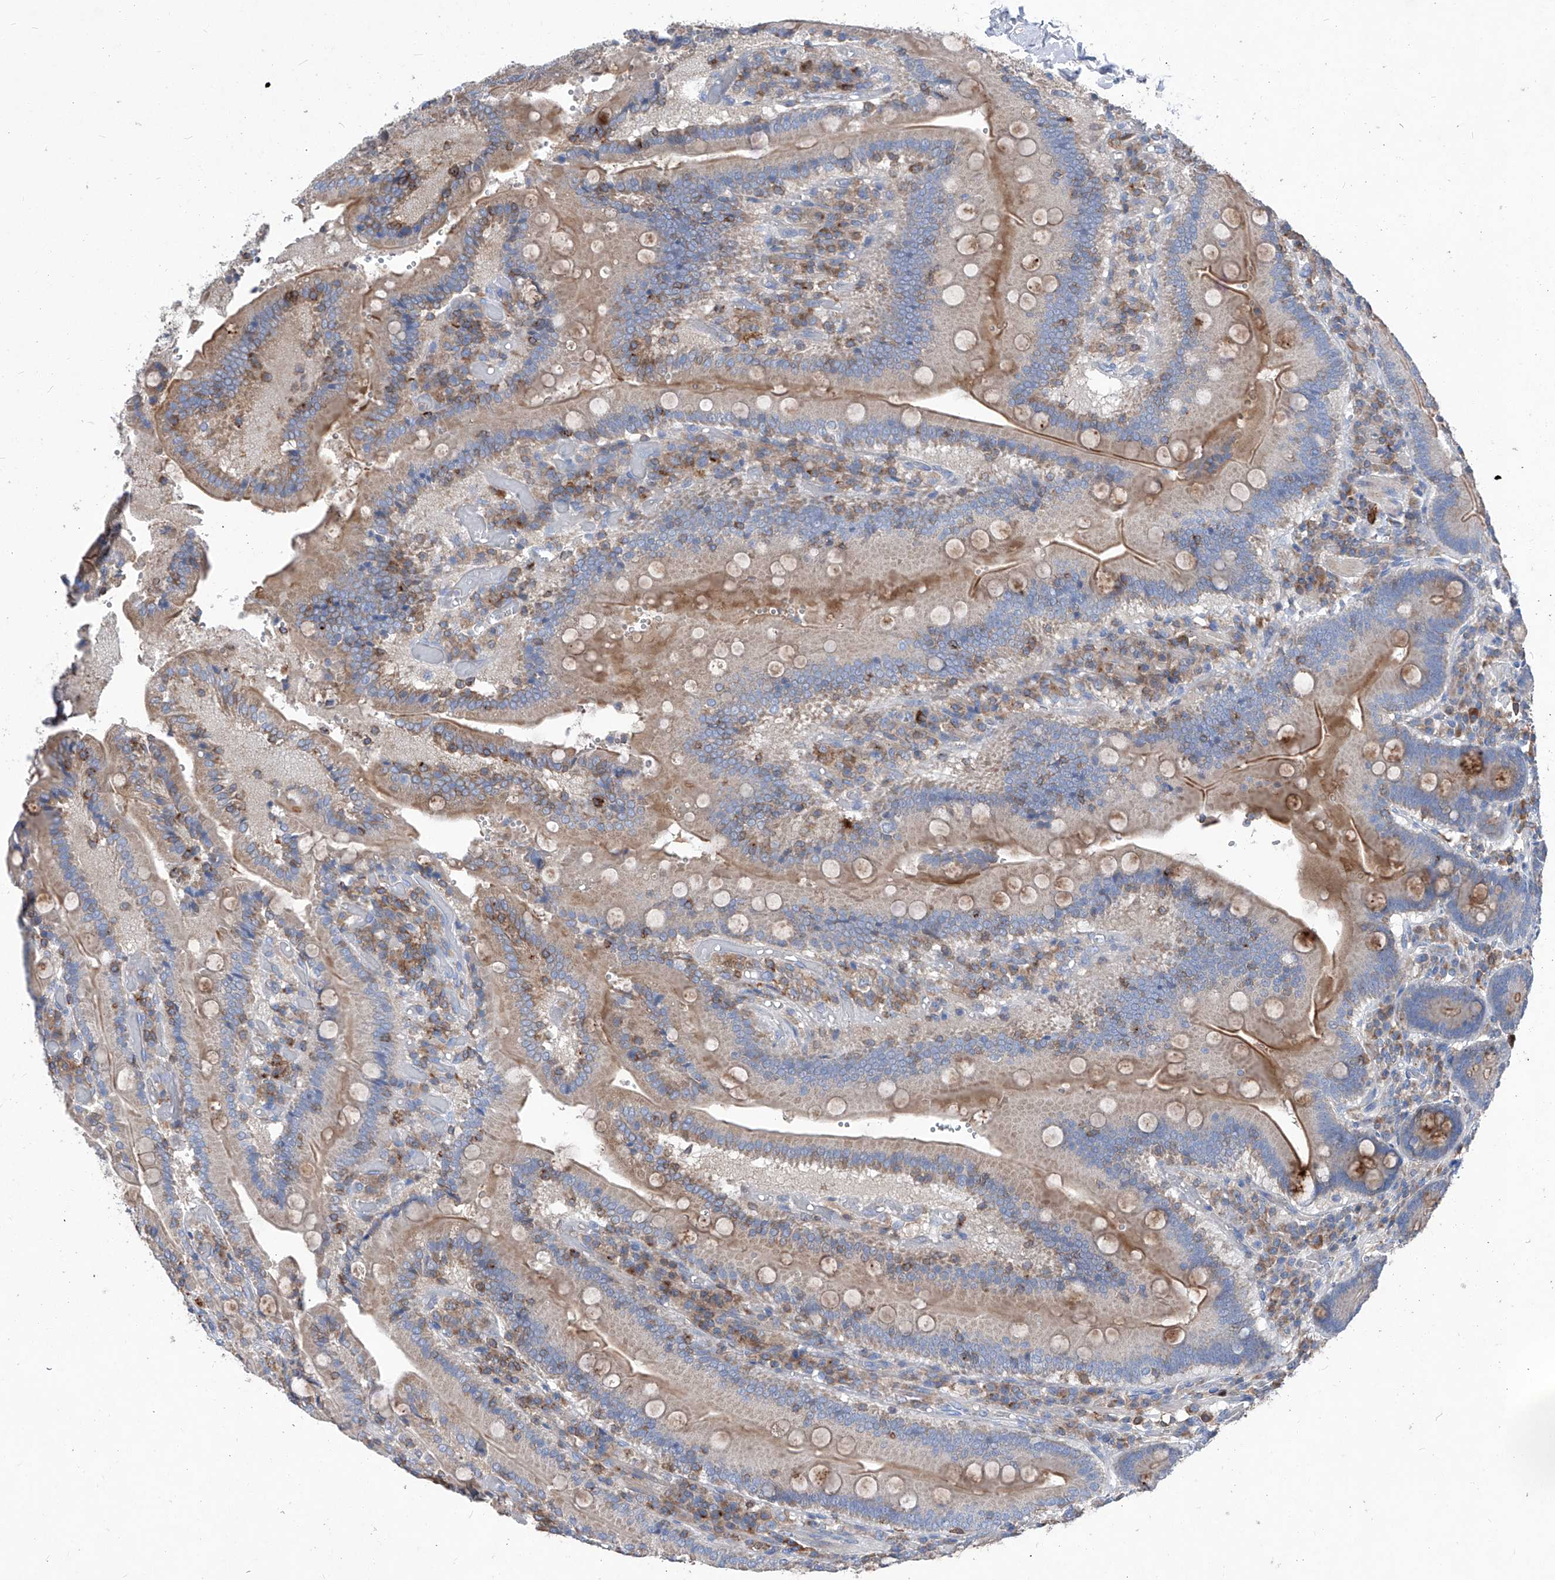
{"staining": {"intensity": "strong", "quantity": "25%-75%", "location": "cytoplasmic/membranous"}, "tissue": "duodenum", "cell_type": "Glandular cells", "image_type": "normal", "snomed": [{"axis": "morphology", "description": "Normal tissue, NOS"}, {"axis": "topography", "description": "Duodenum"}], "caption": "Human duodenum stained with a brown dye reveals strong cytoplasmic/membranous positive staining in about 25%-75% of glandular cells.", "gene": "EPHA8", "patient": {"sex": "female", "age": 62}}